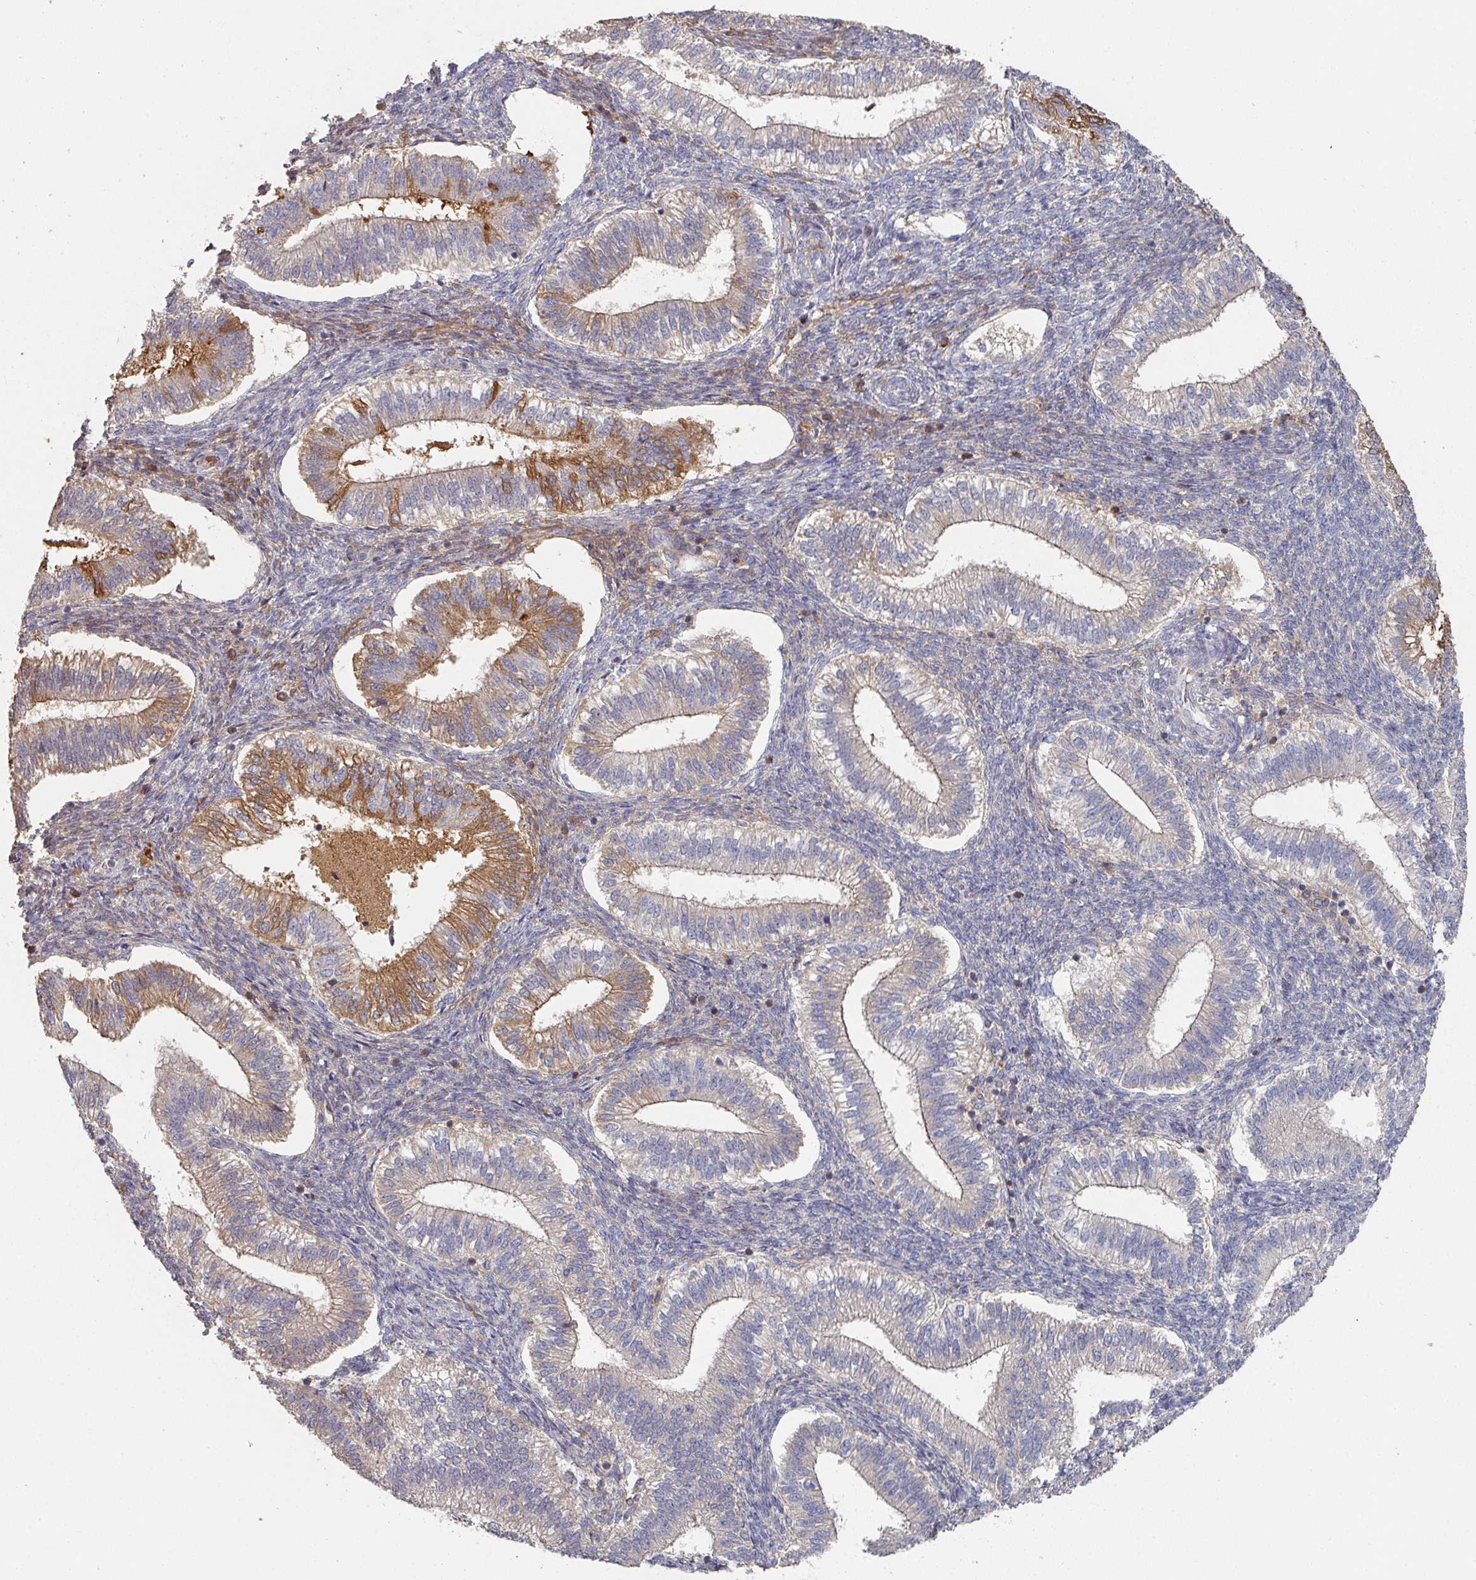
{"staining": {"intensity": "weak", "quantity": "<25%", "location": "cytoplasmic/membranous"}, "tissue": "endometrium", "cell_type": "Cells in endometrial stroma", "image_type": "normal", "snomed": [{"axis": "morphology", "description": "Normal tissue, NOS"}, {"axis": "topography", "description": "Endometrium"}], "caption": "Immunohistochemistry micrograph of unremarkable endometrium: human endometrium stained with DAB demonstrates no significant protein expression in cells in endometrial stroma.", "gene": "ENSG00000249773", "patient": {"sex": "female", "age": 25}}